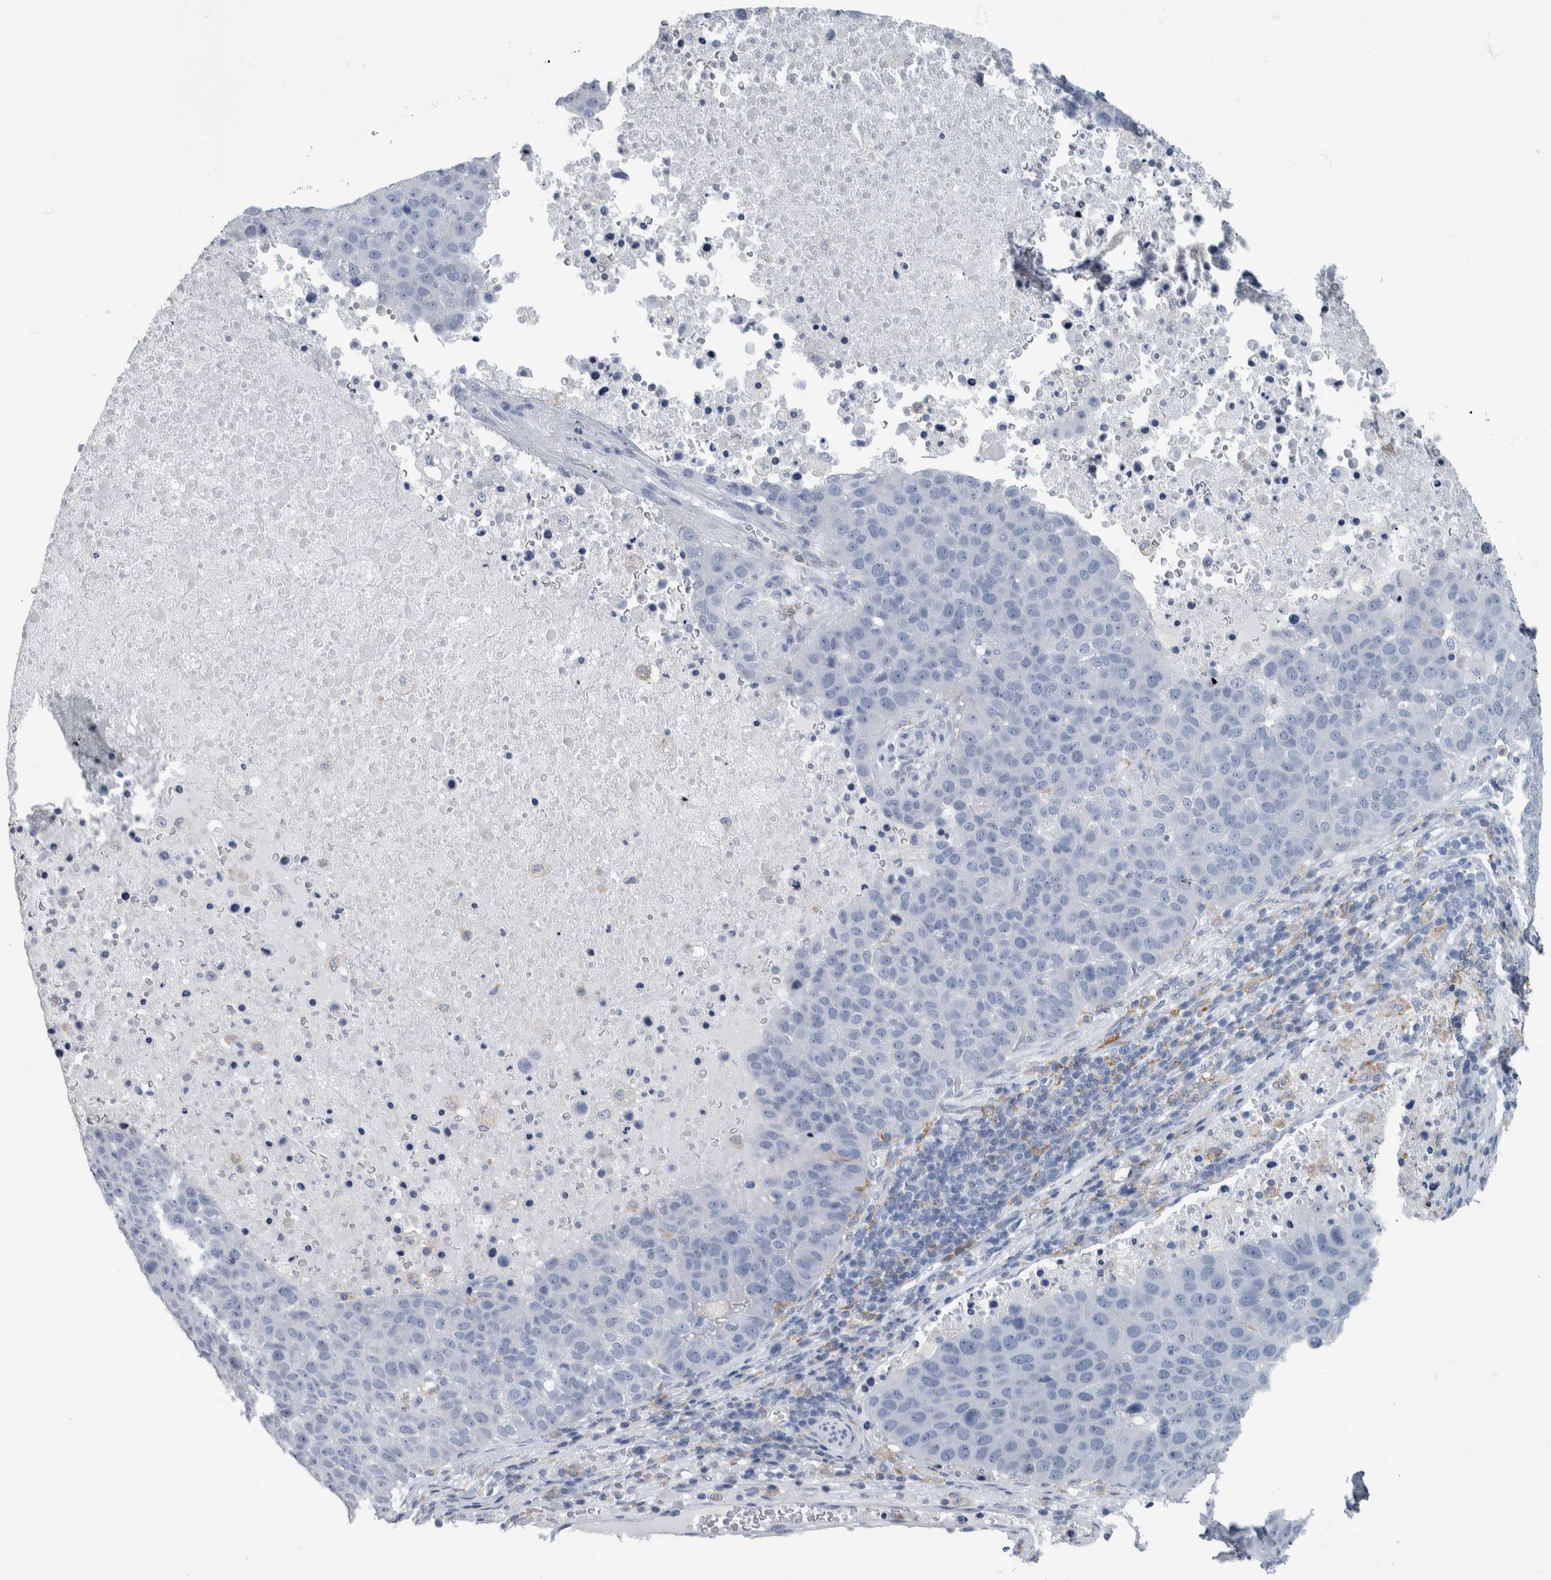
{"staining": {"intensity": "negative", "quantity": "none", "location": "none"}, "tissue": "pancreatic cancer", "cell_type": "Tumor cells", "image_type": "cancer", "snomed": [{"axis": "morphology", "description": "Adenocarcinoma, NOS"}, {"axis": "topography", "description": "Pancreas"}], "caption": "Immunohistochemical staining of human adenocarcinoma (pancreatic) shows no significant expression in tumor cells.", "gene": "SKAP2", "patient": {"sex": "female", "age": 61}}